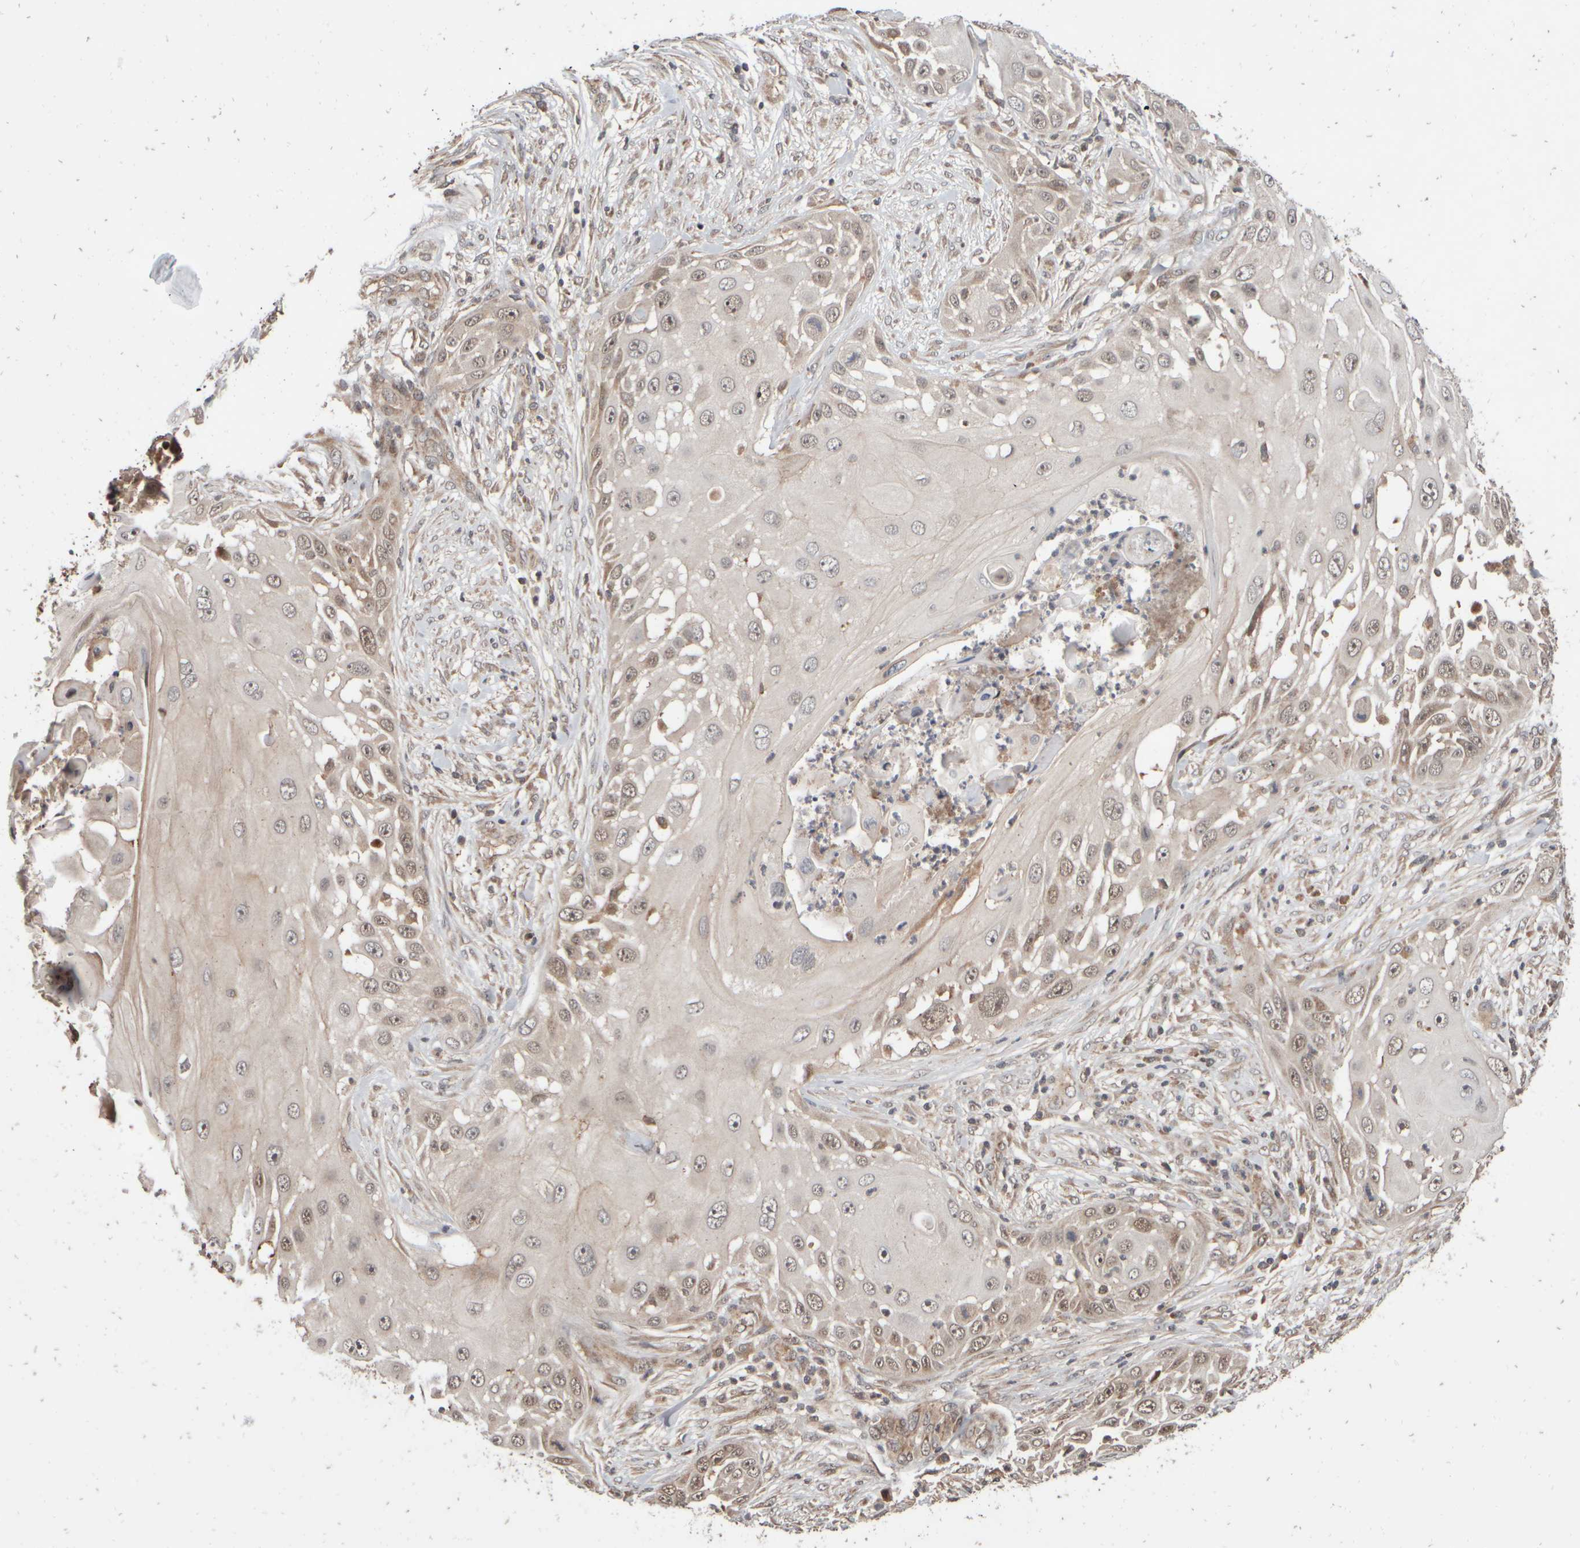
{"staining": {"intensity": "weak", "quantity": "25%-75%", "location": "nuclear"}, "tissue": "skin cancer", "cell_type": "Tumor cells", "image_type": "cancer", "snomed": [{"axis": "morphology", "description": "Squamous cell carcinoma, NOS"}, {"axis": "topography", "description": "Skin"}], "caption": "Weak nuclear protein staining is present in approximately 25%-75% of tumor cells in skin cancer (squamous cell carcinoma).", "gene": "ABHD11", "patient": {"sex": "female", "age": 44}}